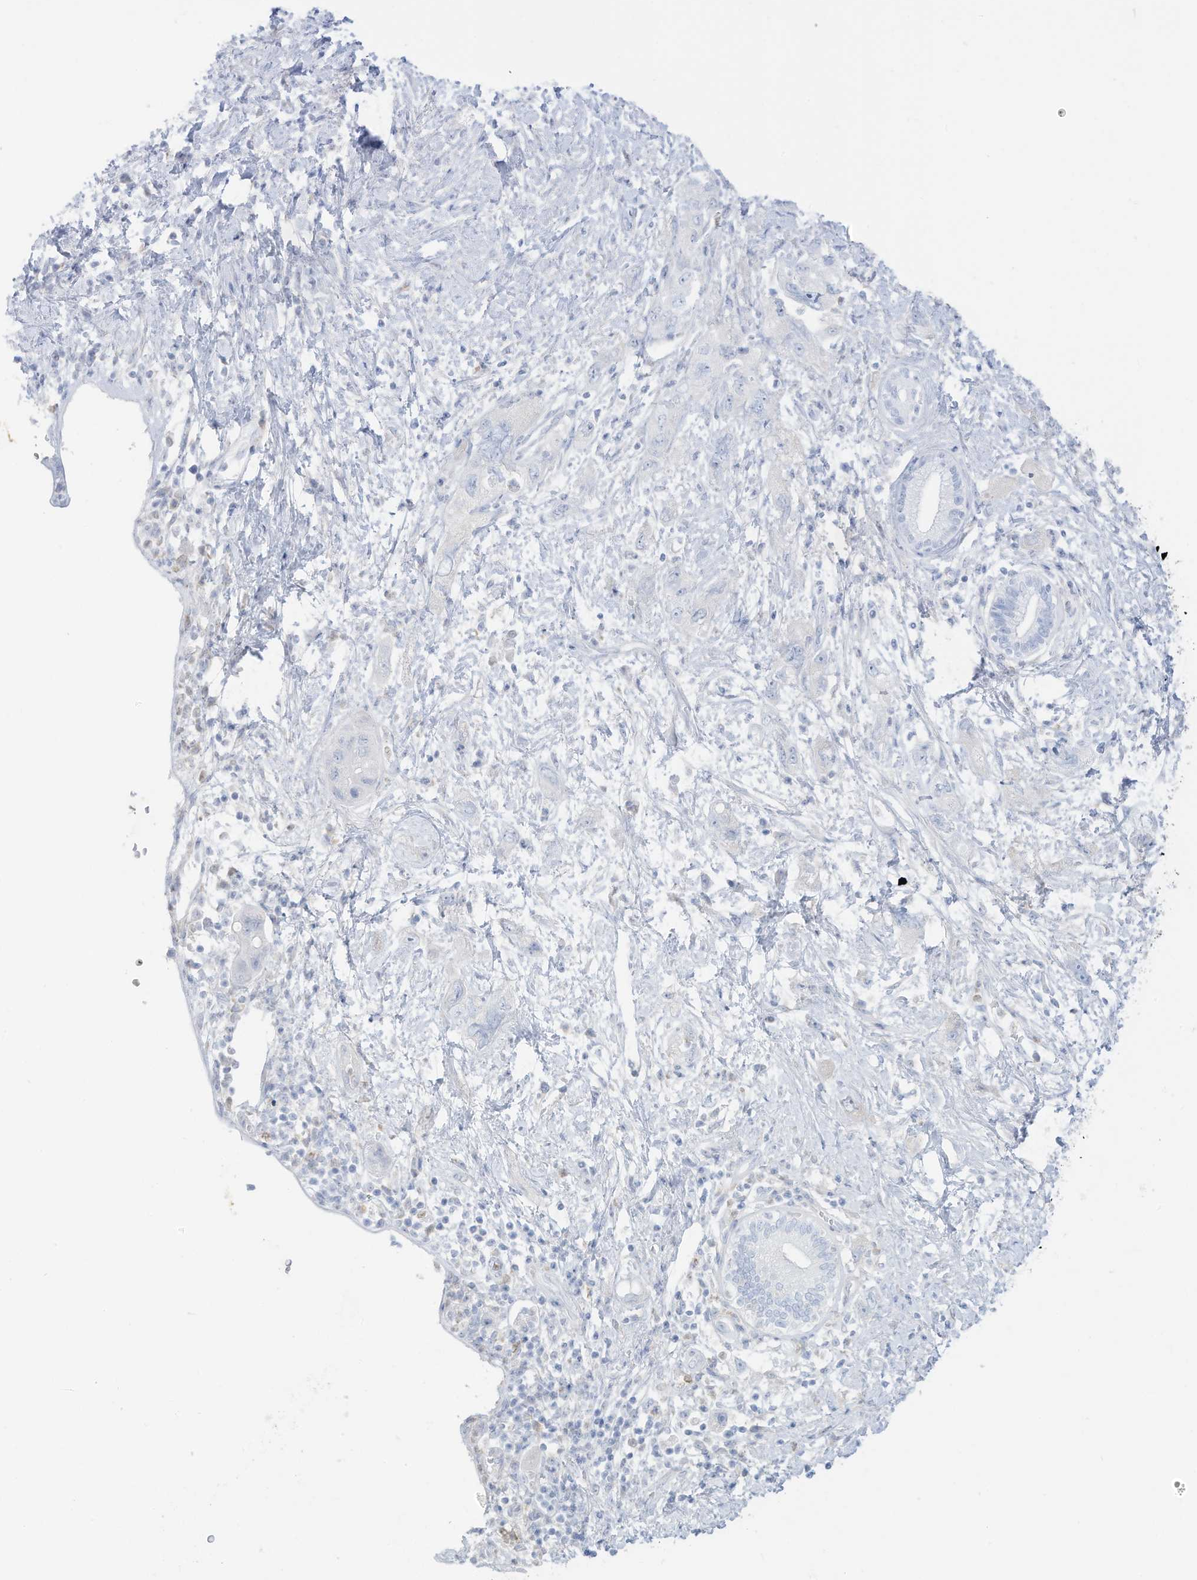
{"staining": {"intensity": "negative", "quantity": "none", "location": "none"}, "tissue": "pancreatic cancer", "cell_type": "Tumor cells", "image_type": "cancer", "snomed": [{"axis": "morphology", "description": "Adenocarcinoma, NOS"}, {"axis": "topography", "description": "Pancreas"}], "caption": "The IHC photomicrograph has no significant staining in tumor cells of adenocarcinoma (pancreatic) tissue. (DAB (3,3'-diaminobenzidine) immunohistochemistry (IHC), high magnification).", "gene": "HSD17B13", "patient": {"sex": "female", "age": 73}}